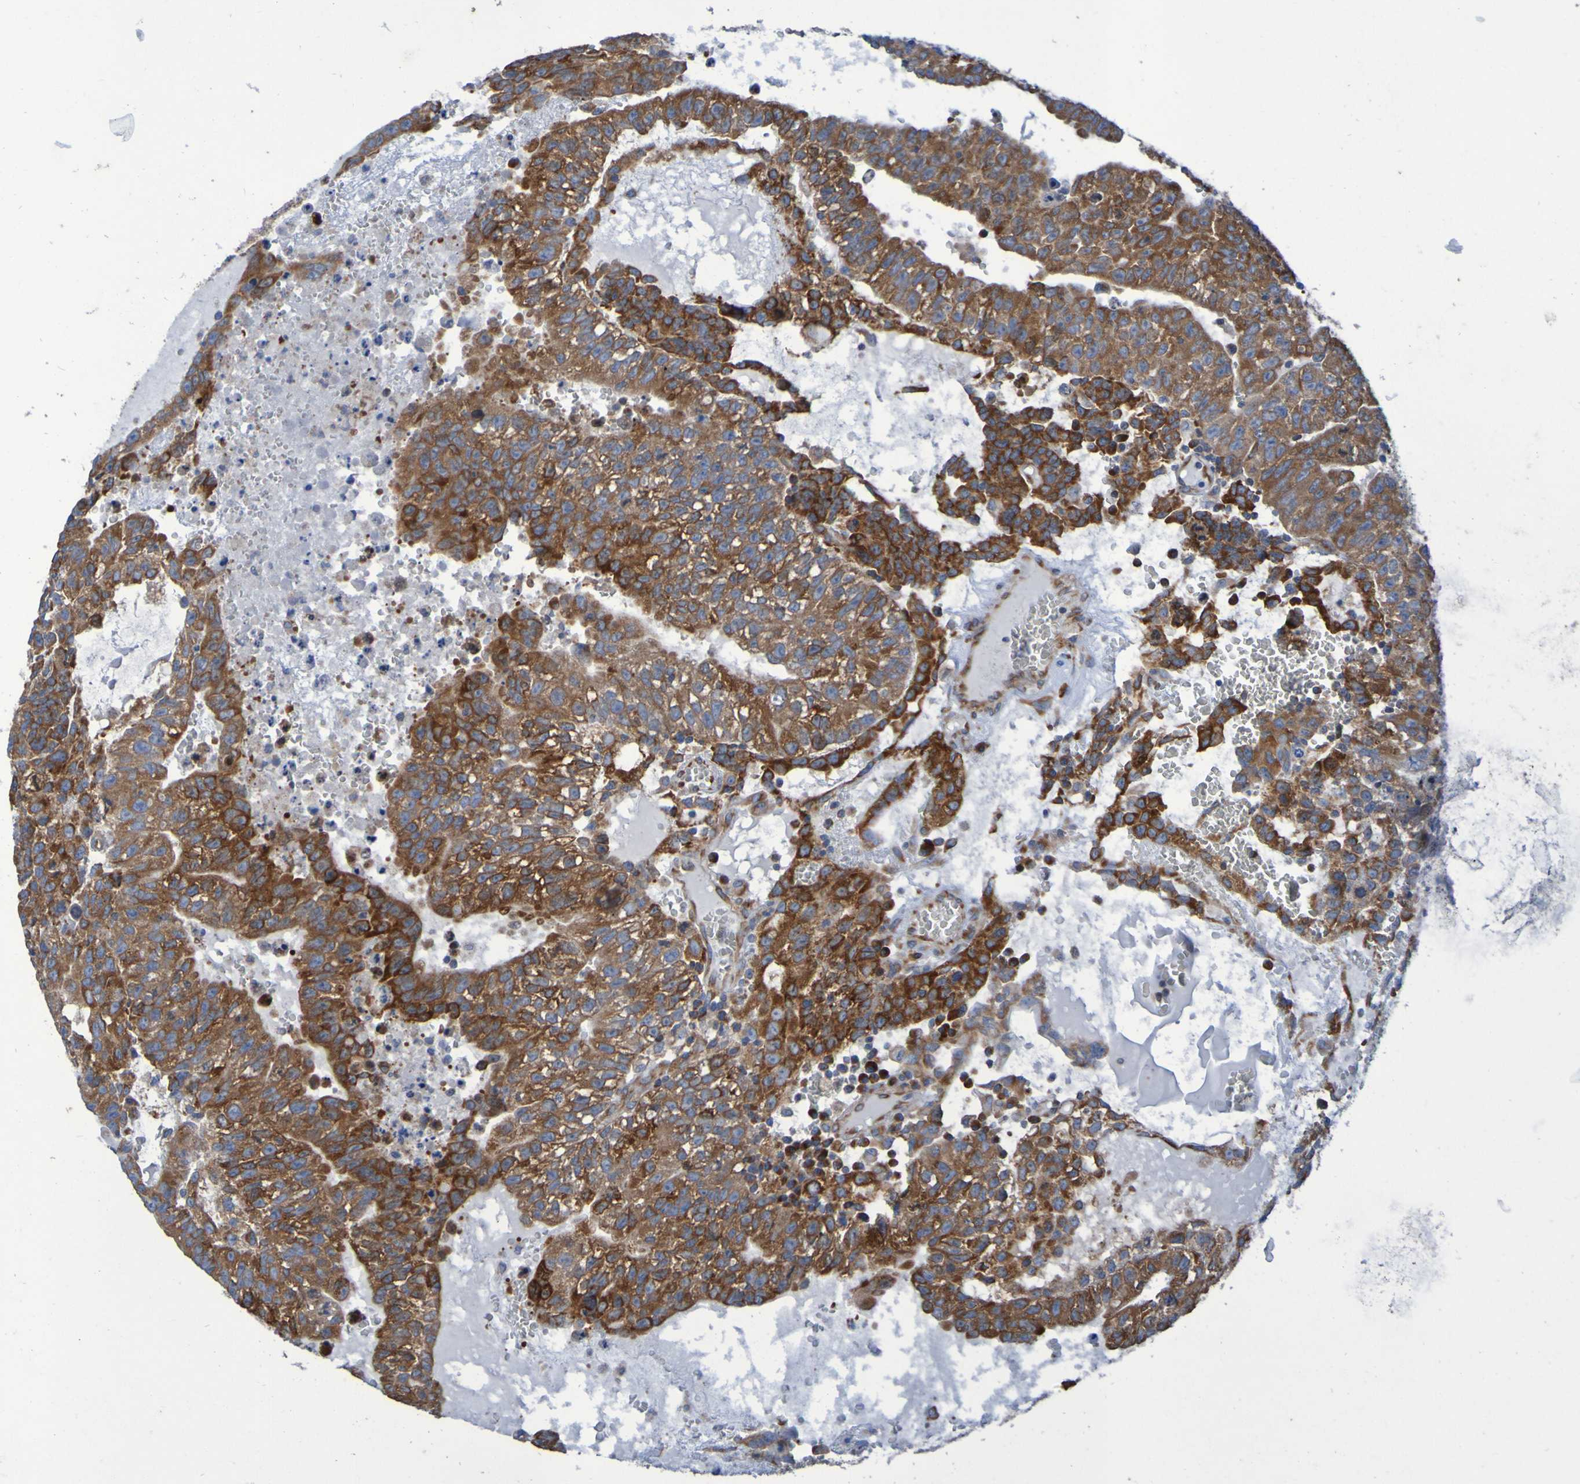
{"staining": {"intensity": "strong", "quantity": ">75%", "location": "cytoplasmic/membranous"}, "tissue": "testis cancer", "cell_type": "Tumor cells", "image_type": "cancer", "snomed": [{"axis": "morphology", "description": "Seminoma, NOS"}, {"axis": "morphology", "description": "Carcinoma, Embryonal, NOS"}, {"axis": "topography", "description": "Testis"}], "caption": "DAB (3,3'-diaminobenzidine) immunohistochemical staining of testis cancer shows strong cytoplasmic/membranous protein staining in about >75% of tumor cells.", "gene": "FKBP3", "patient": {"sex": "male", "age": 52}}